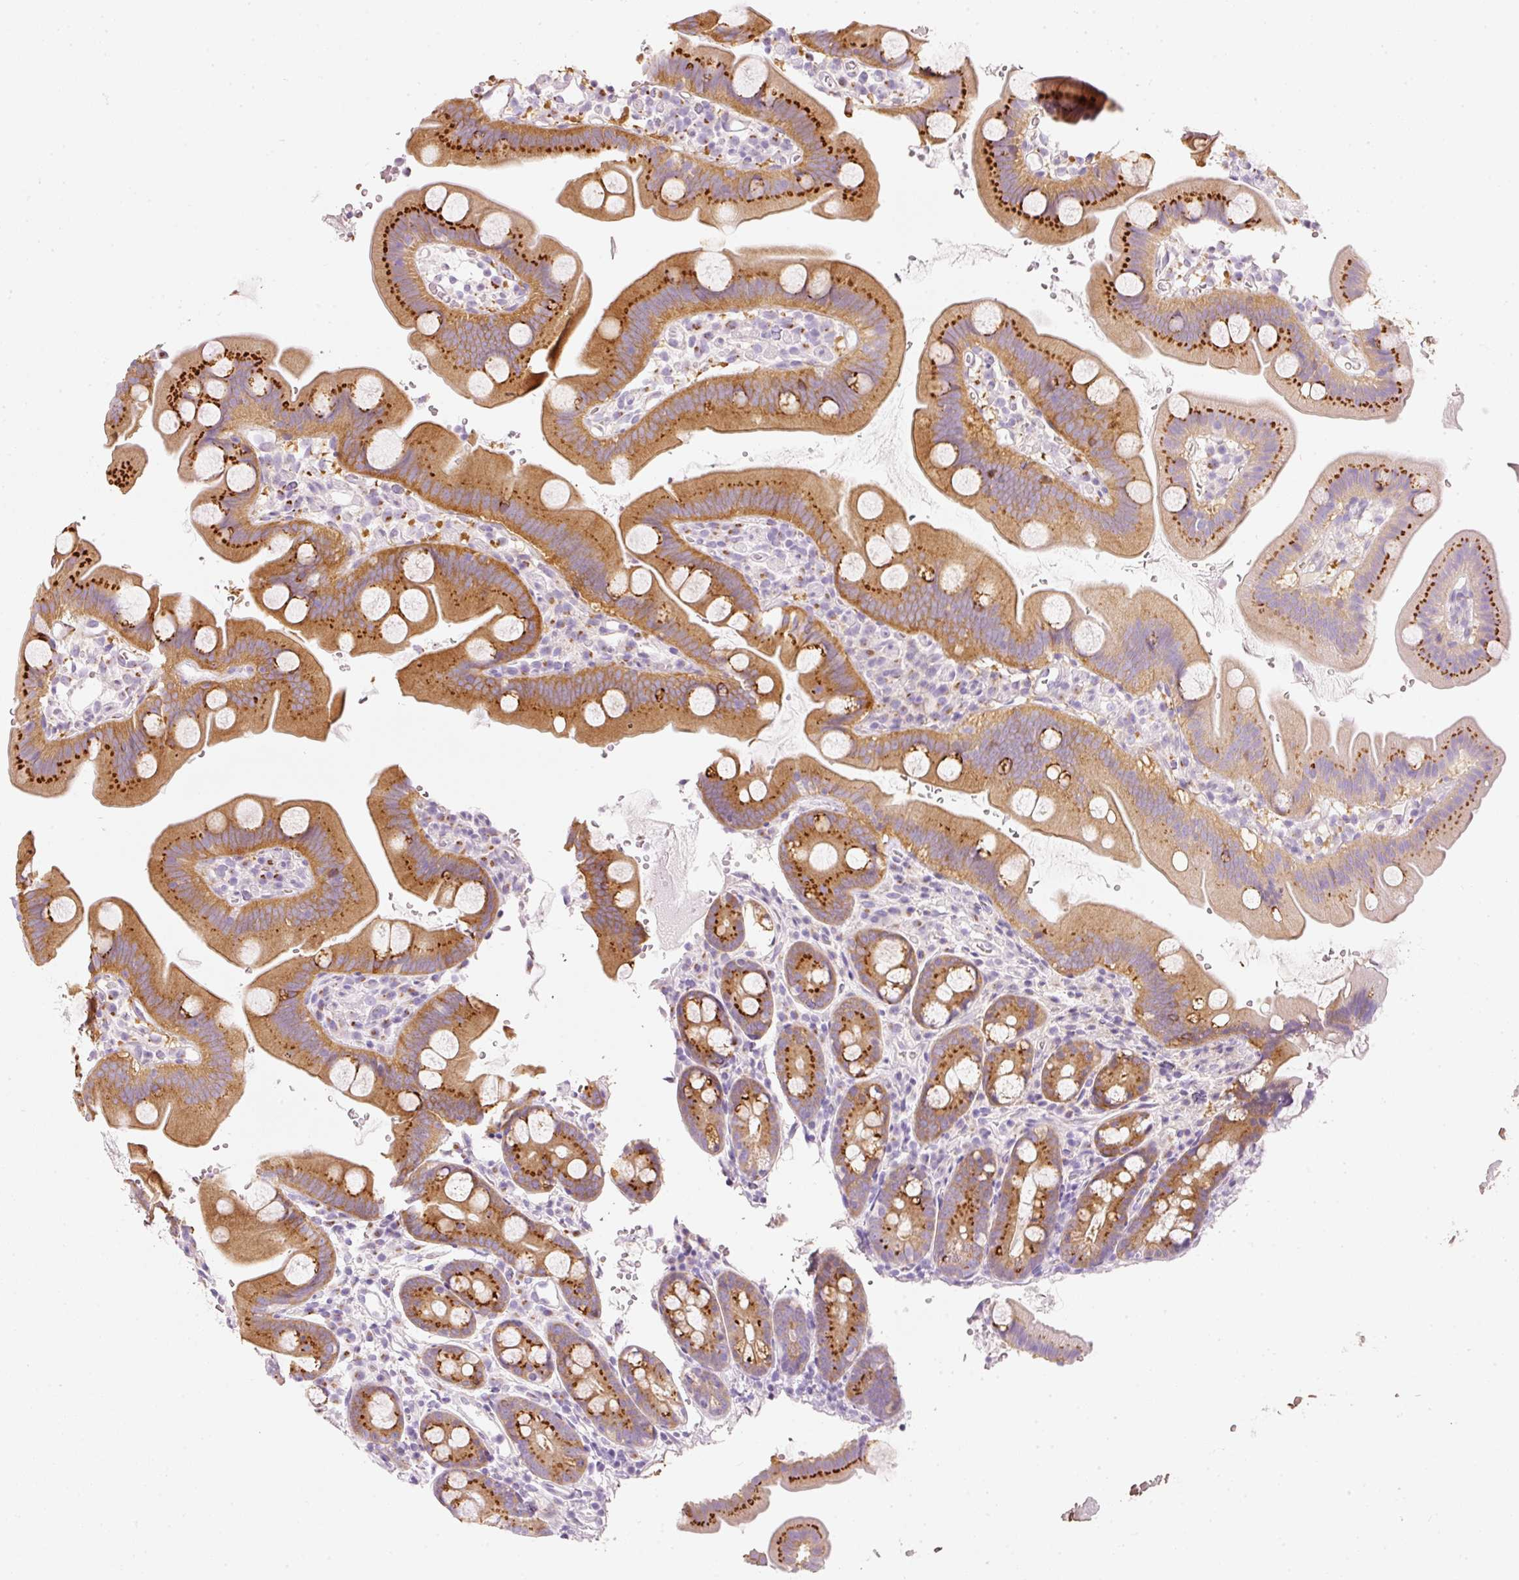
{"staining": {"intensity": "strong", "quantity": "25%-75%", "location": "cytoplasmic/membranous"}, "tissue": "small intestine", "cell_type": "Glandular cells", "image_type": "normal", "snomed": [{"axis": "morphology", "description": "Normal tissue, NOS"}, {"axis": "topography", "description": "Small intestine"}], "caption": "The image displays staining of normal small intestine, revealing strong cytoplasmic/membranous protein expression (brown color) within glandular cells. Immunohistochemistry (ihc) stains the protein in brown and the nuclei are stained blue.", "gene": "PDXDC1", "patient": {"sex": "female", "age": 68}}